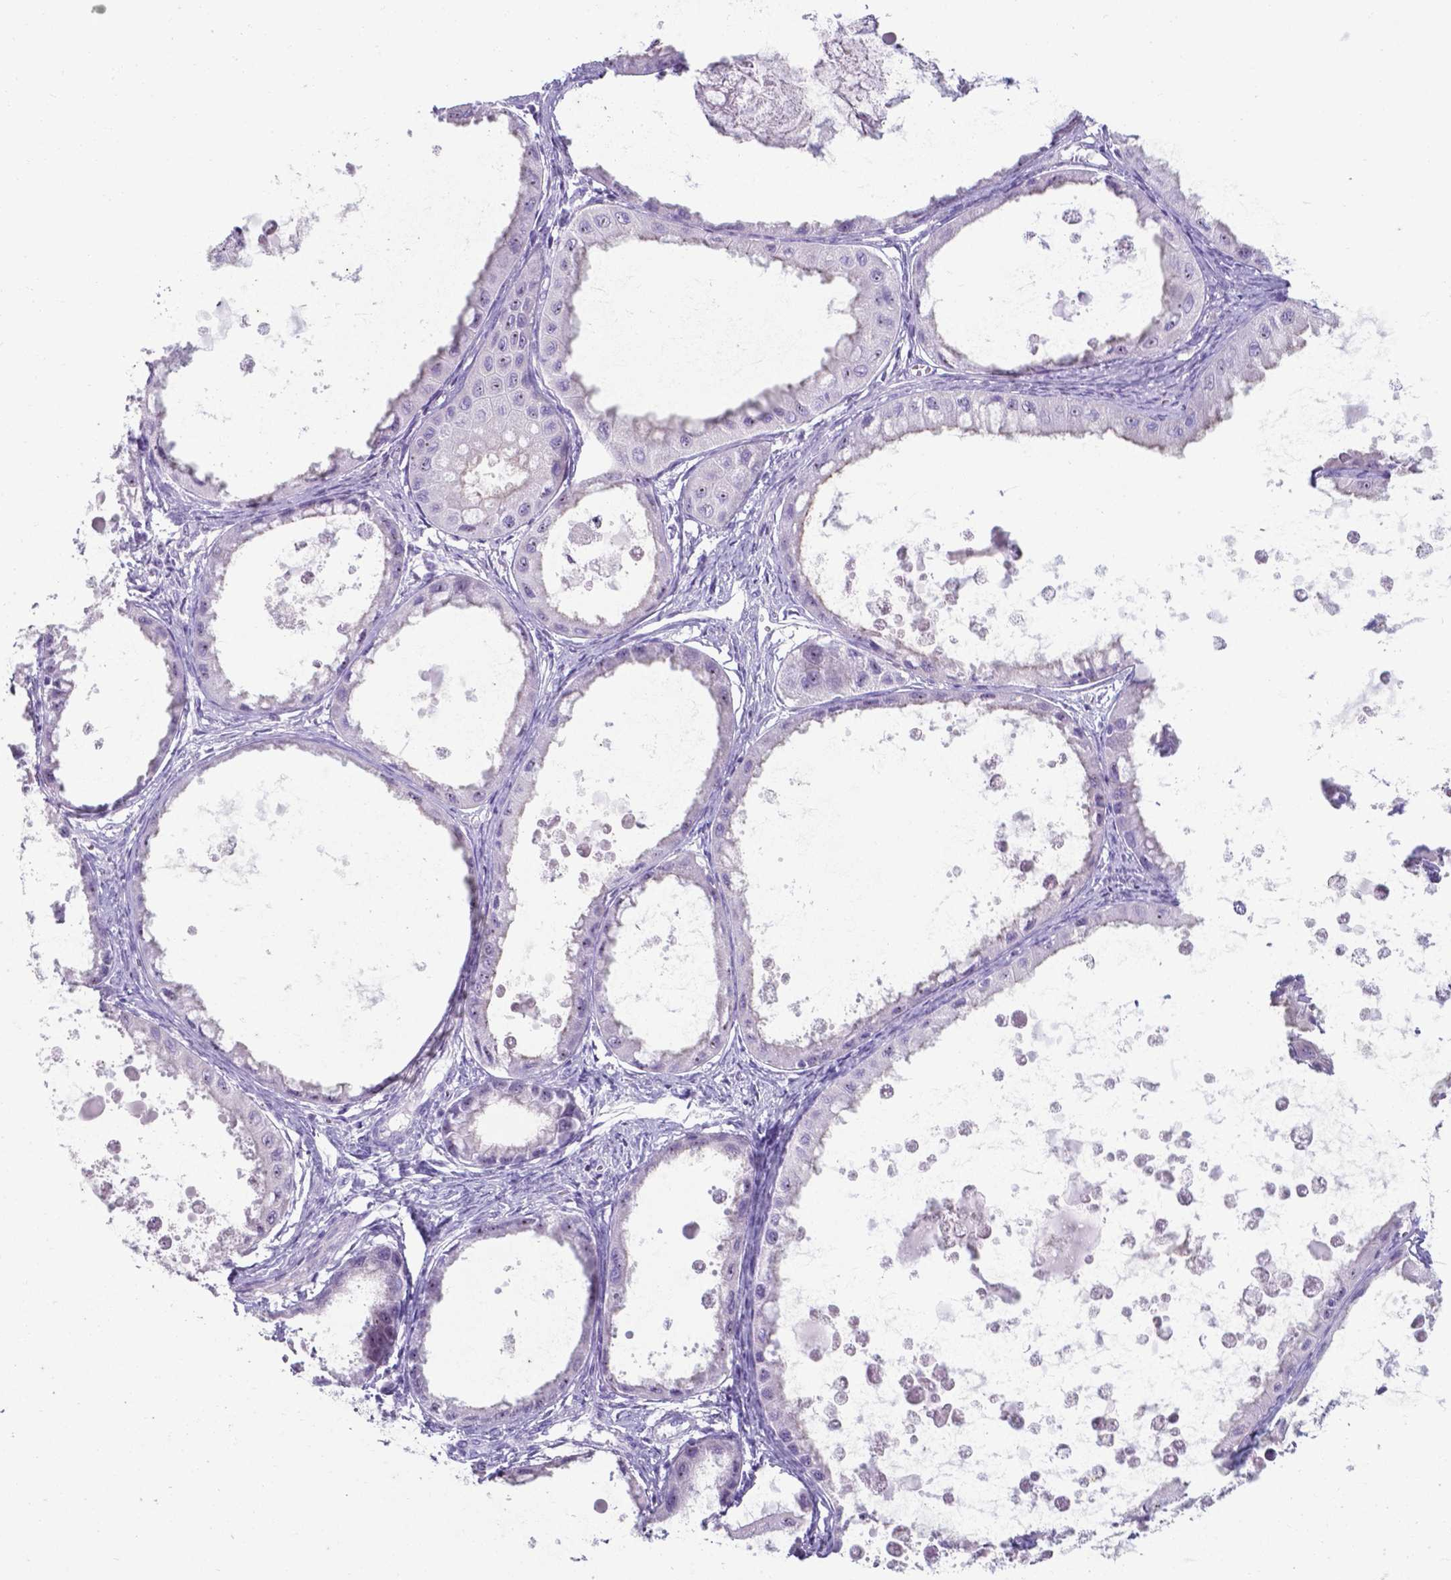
{"staining": {"intensity": "strong", "quantity": "25%-75%", "location": "cytoplasmic/membranous"}, "tissue": "ovarian cancer", "cell_type": "Tumor cells", "image_type": "cancer", "snomed": [{"axis": "morphology", "description": "Cystadenocarcinoma, mucinous, NOS"}, {"axis": "topography", "description": "Ovary"}], "caption": "High-magnification brightfield microscopy of ovarian mucinous cystadenocarcinoma stained with DAB (3,3'-diaminobenzidine) (brown) and counterstained with hematoxylin (blue). tumor cells exhibit strong cytoplasmic/membranous staining is identified in about25%-75% of cells. Ihc stains the protein of interest in brown and the nuclei are stained blue.", "gene": "AP5B1", "patient": {"sex": "female", "age": 64}}